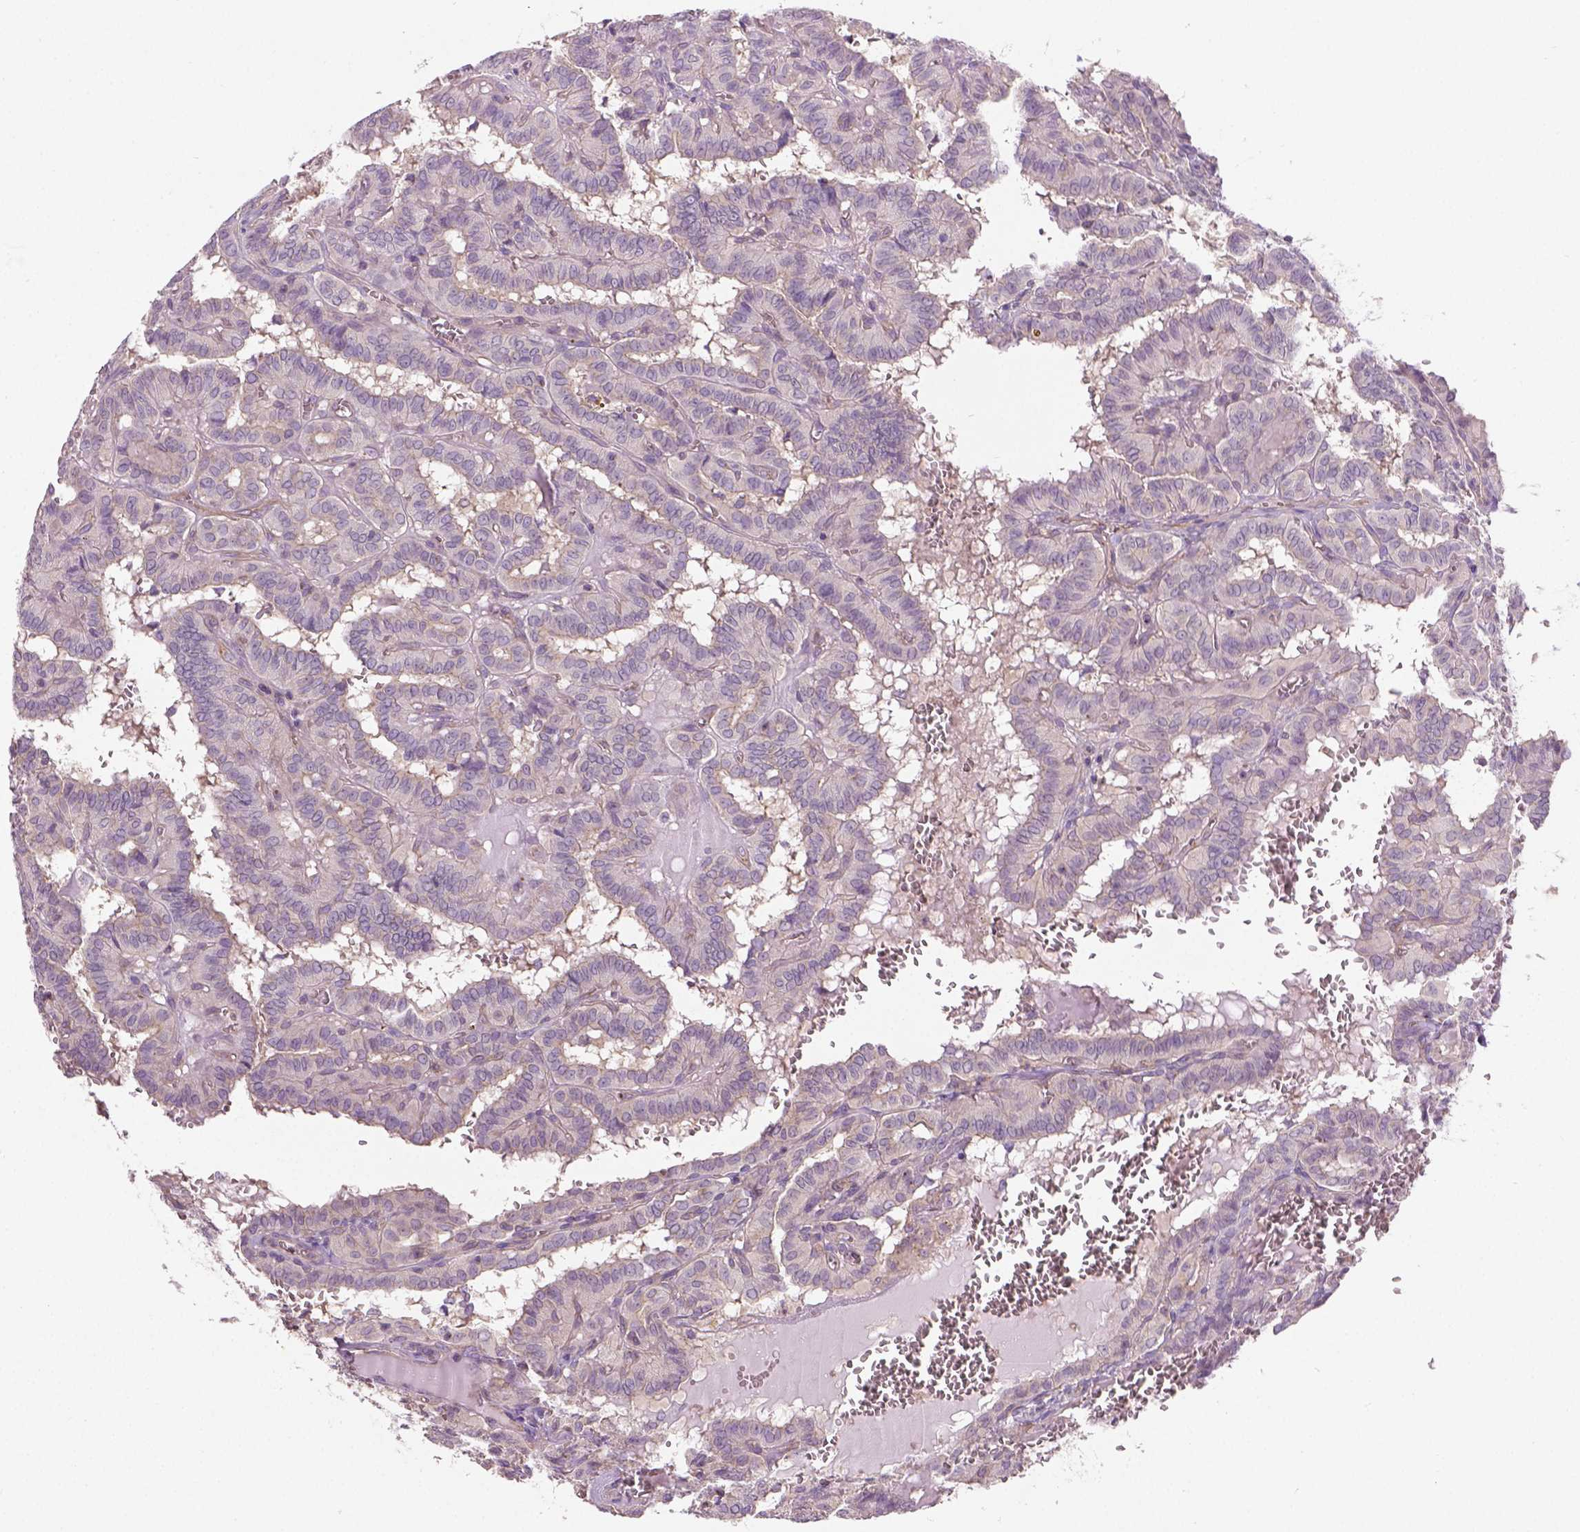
{"staining": {"intensity": "weak", "quantity": "<25%", "location": "cytoplasmic/membranous"}, "tissue": "thyroid cancer", "cell_type": "Tumor cells", "image_type": "cancer", "snomed": [{"axis": "morphology", "description": "Papillary adenocarcinoma, NOS"}, {"axis": "topography", "description": "Thyroid gland"}], "caption": "Immunohistochemistry micrograph of human thyroid papillary adenocarcinoma stained for a protein (brown), which exhibits no expression in tumor cells.", "gene": "CRACR2A", "patient": {"sex": "female", "age": 21}}